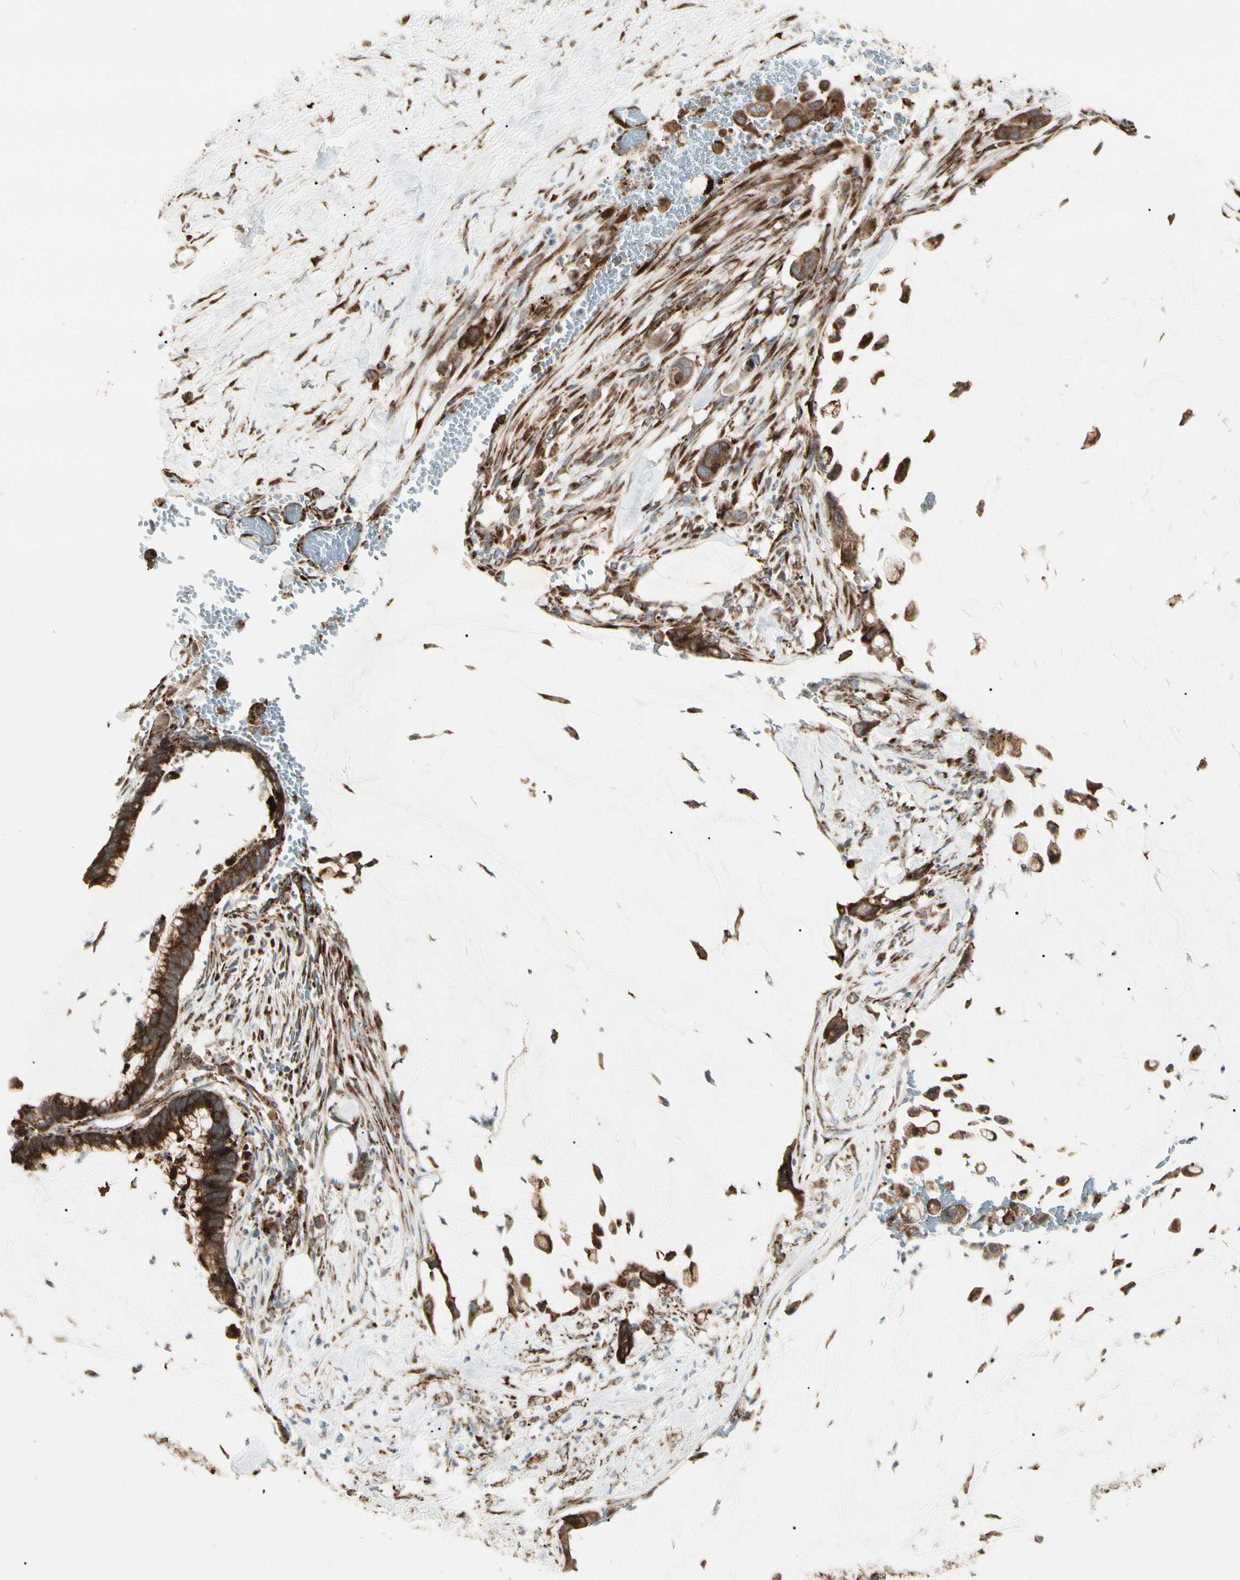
{"staining": {"intensity": "strong", "quantity": ">75%", "location": "cytoplasmic/membranous"}, "tissue": "pancreatic cancer", "cell_type": "Tumor cells", "image_type": "cancer", "snomed": [{"axis": "morphology", "description": "Adenocarcinoma, NOS"}, {"axis": "topography", "description": "Pancreas"}], "caption": "A photomicrograph of human adenocarcinoma (pancreatic) stained for a protein displays strong cytoplasmic/membranous brown staining in tumor cells.", "gene": "HSP90B1", "patient": {"sex": "male", "age": 41}}